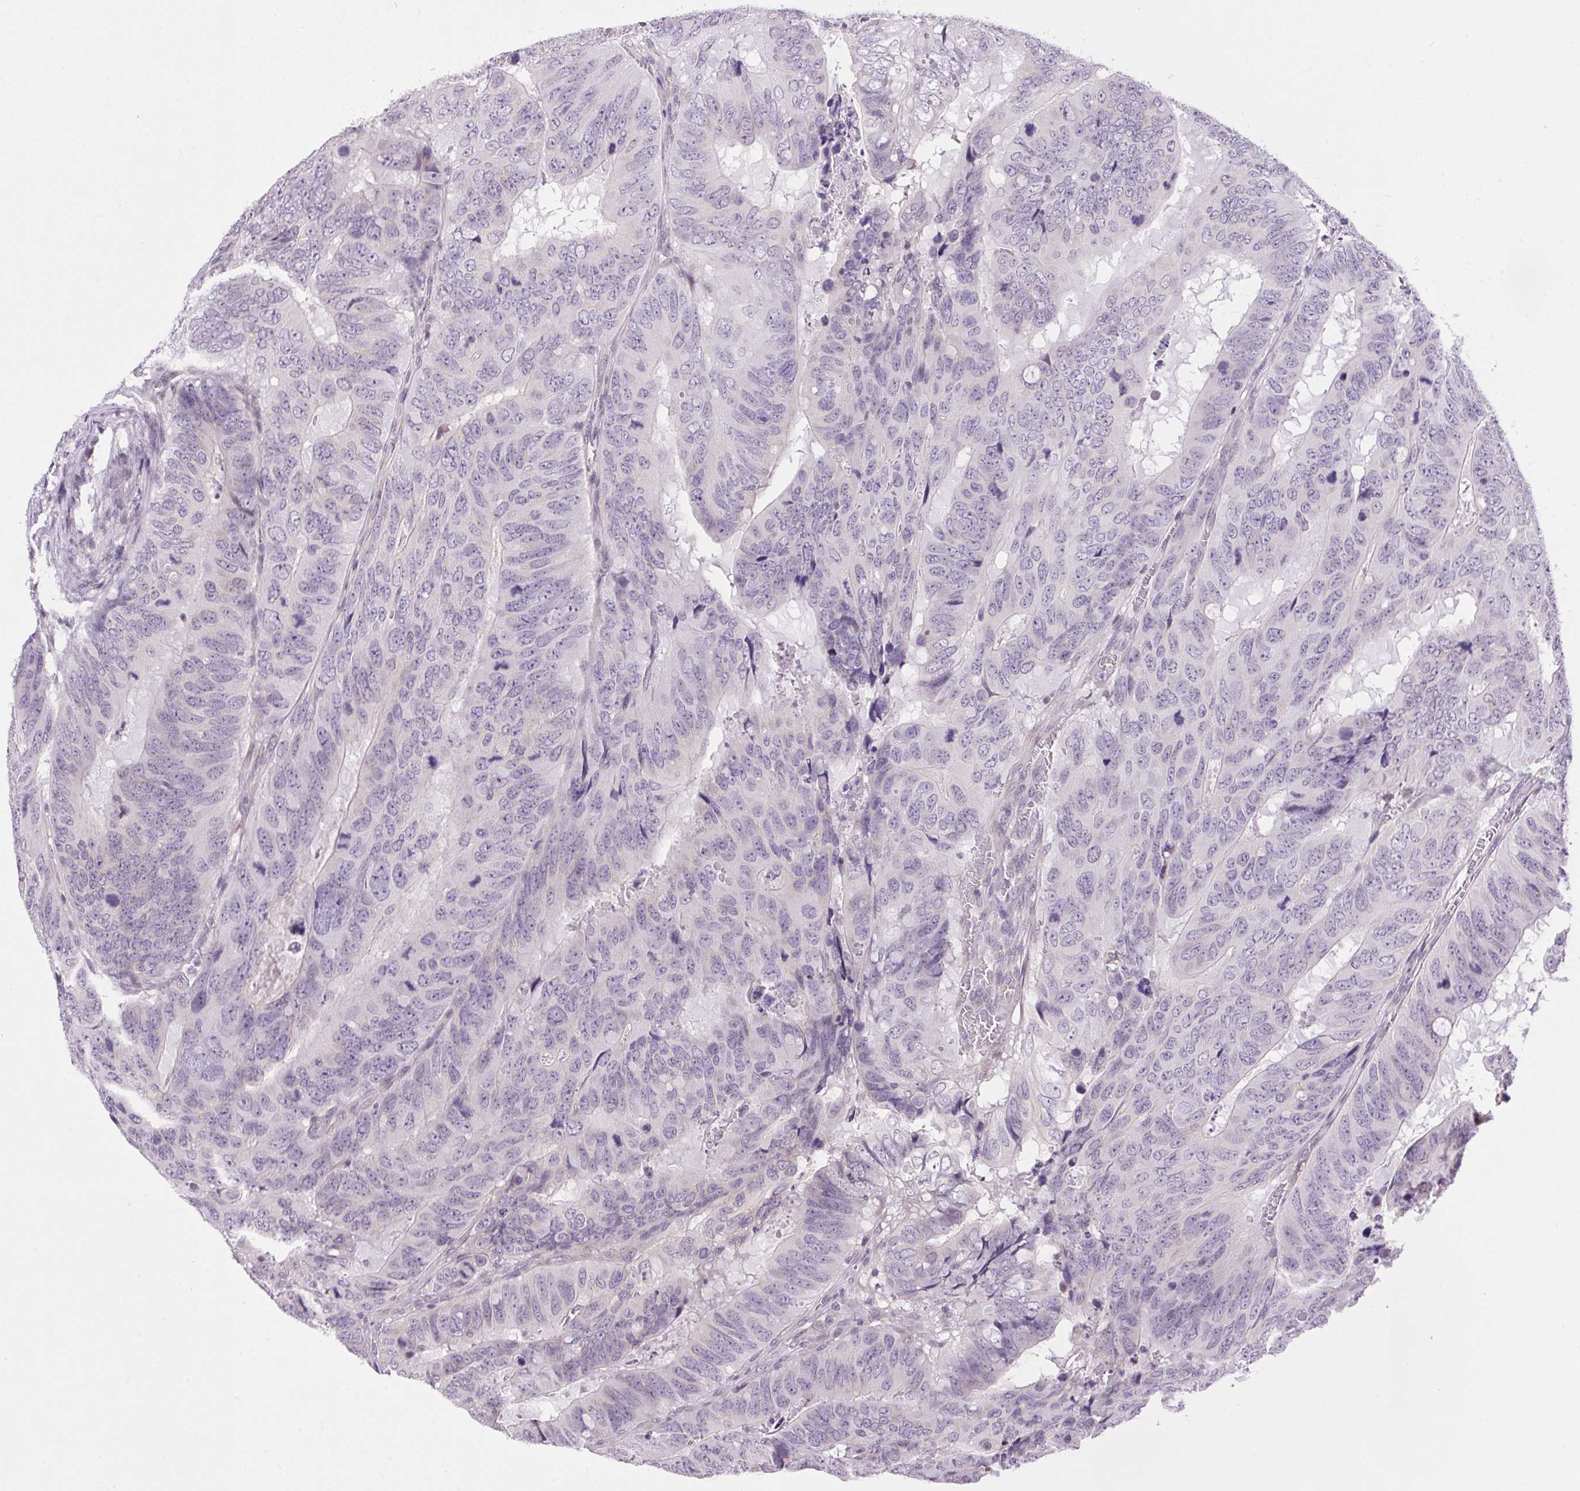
{"staining": {"intensity": "negative", "quantity": "none", "location": "none"}, "tissue": "colorectal cancer", "cell_type": "Tumor cells", "image_type": "cancer", "snomed": [{"axis": "morphology", "description": "Adenocarcinoma, NOS"}, {"axis": "topography", "description": "Colon"}], "caption": "There is no significant expression in tumor cells of adenocarcinoma (colorectal). Brightfield microscopy of immunohistochemistry stained with DAB (brown) and hematoxylin (blue), captured at high magnification.", "gene": "SMIM13", "patient": {"sex": "male", "age": 79}}